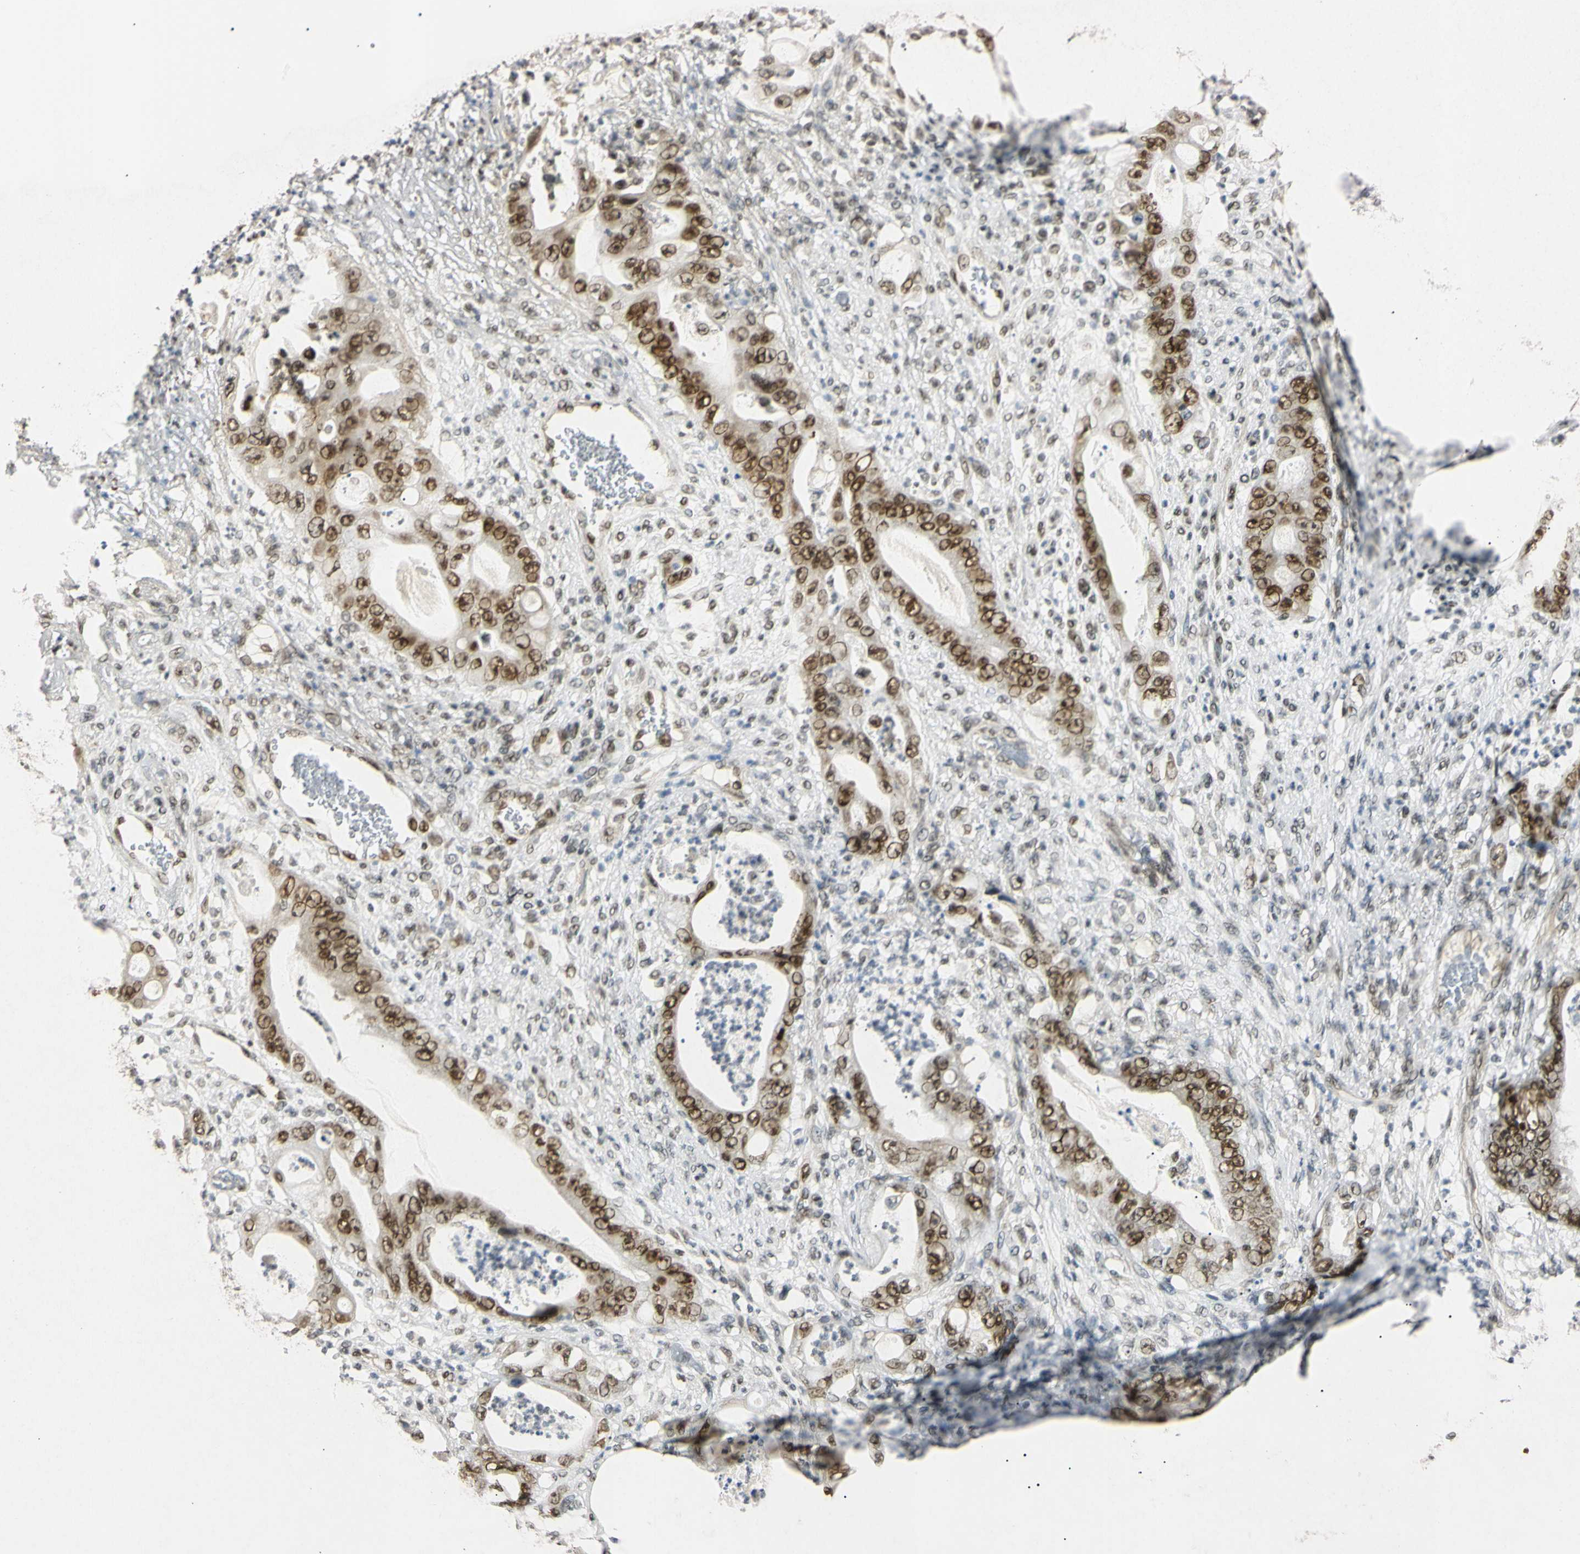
{"staining": {"intensity": "strong", "quantity": ">75%", "location": "nuclear"}, "tissue": "stomach cancer", "cell_type": "Tumor cells", "image_type": "cancer", "snomed": [{"axis": "morphology", "description": "Adenocarcinoma, NOS"}, {"axis": "topography", "description": "Stomach"}], "caption": "Strong nuclear expression is seen in approximately >75% of tumor cells in stomach cancer (adenocarcinoma).", "gene": "SMARCA5", "patient": {"sex": "female", "age": 73}}